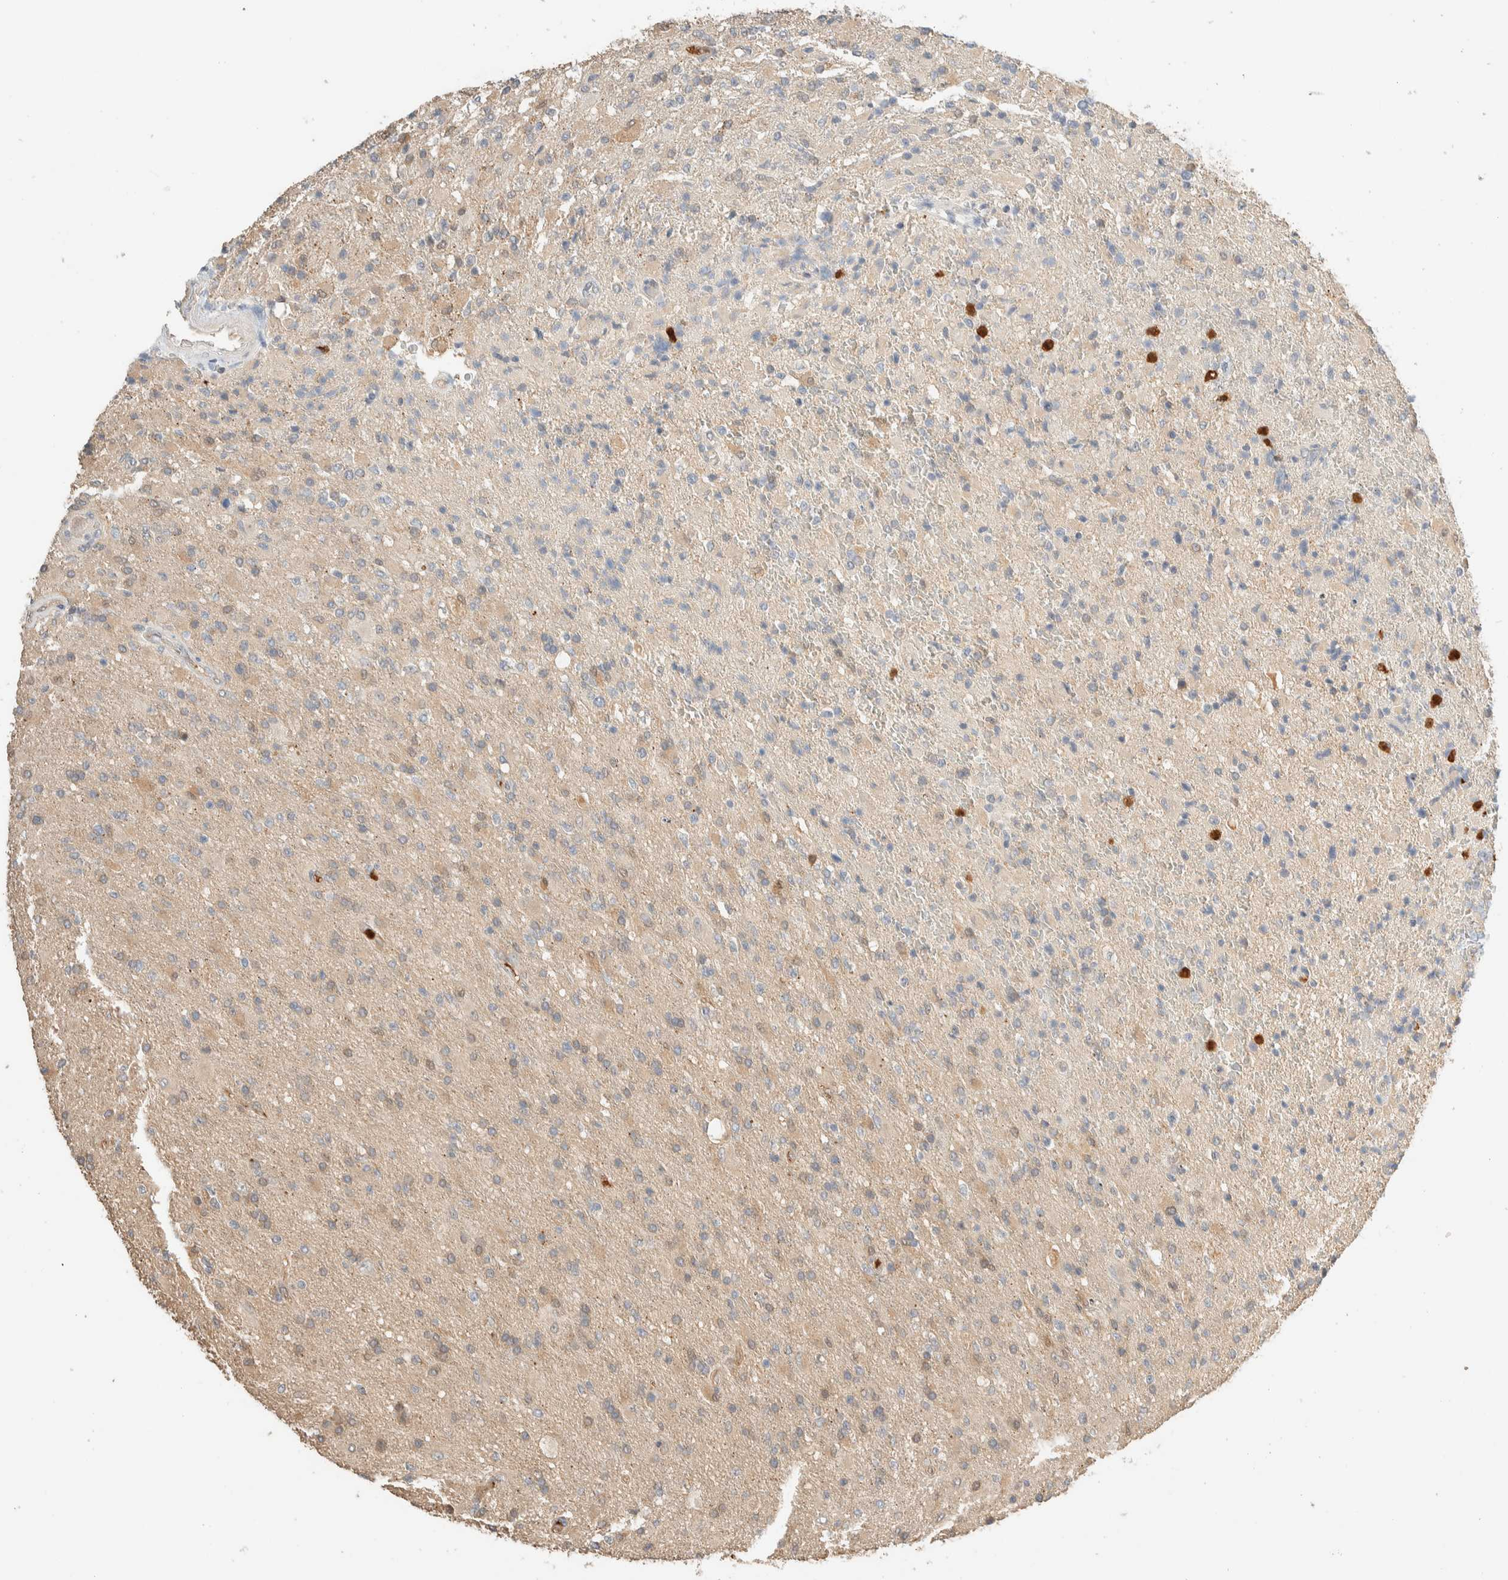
{"staining": {"intensity": "weak", "quantity": "25%-75%", "location": "cytoplasmic/membranous"}, "tissue": "glioma", "cell_type": "Tumor cells", "image_type": "cancer", "snomed": [{"axis": "morphology", "description": "Glioma, malignant, High grade"}, {"axis": "topography", "description": "Brain"}], "caption": "Immunohistochemical staining of high-grade glioma (malignant) shows low levels of weak cytoplasmic/membranous expression in about 25%-75% of tumor cells. The protein is stained brown, and the nuclei are stained in blue (DAB IHC with brightfield microscopy, high magnification).", "gene": "SETD4", "patient": {"sex": "male", "age": 71}}